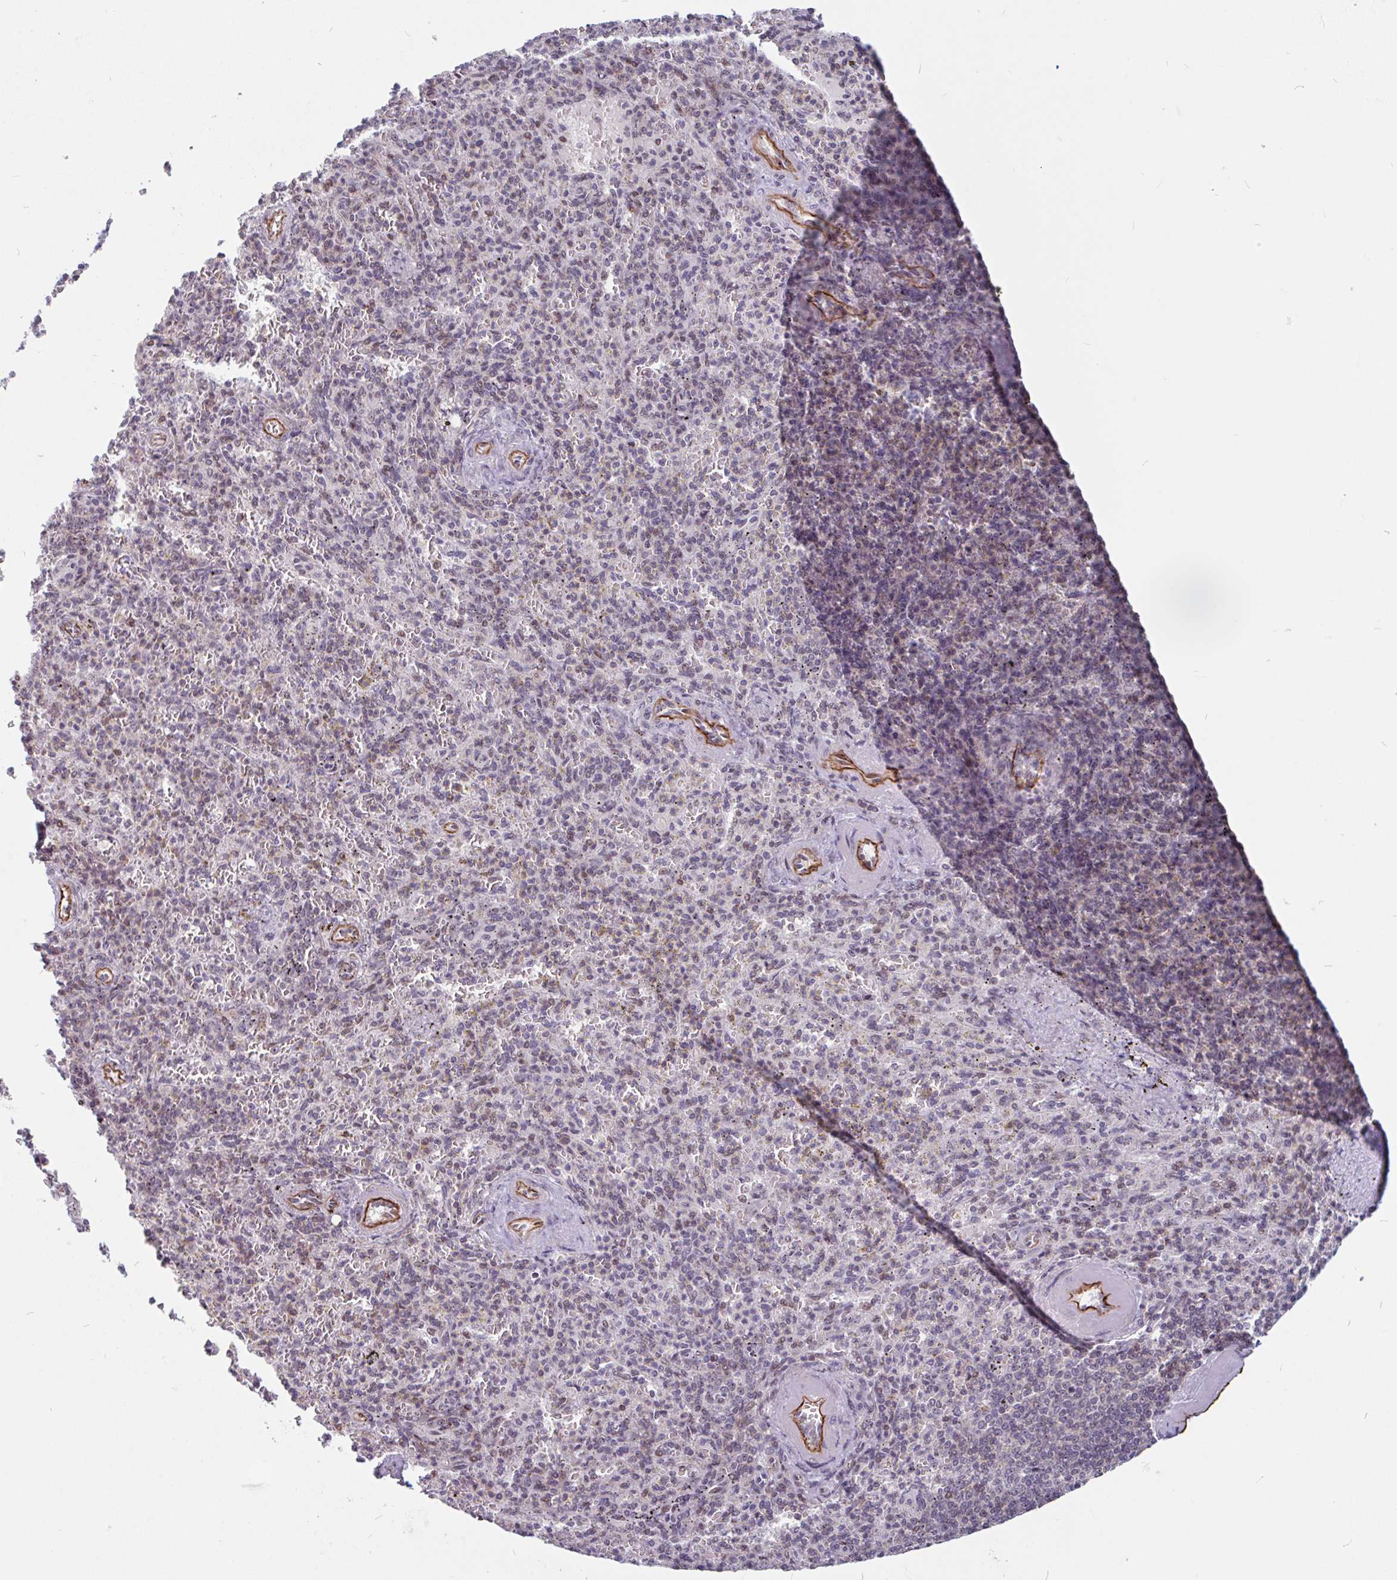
{"staining": {"intensity": "weak", "quantity": "25%-75%", "location": "nuclear"}, "tissue": "spleen", "cell_type": "Cells in red pulp", "image_type": "normal", "snomed": [{"axis": "morphology", "description": "Normal tissue, NOS"}, {"axis": "topography", "description": "Spleen"}], "caption": "Cells in red pulp reveal weak nuclear positivity in about 25%-75% of cells in benign spleen.", "gene": "ZNF689", "patient": {"sex": "female", "age": 74}}